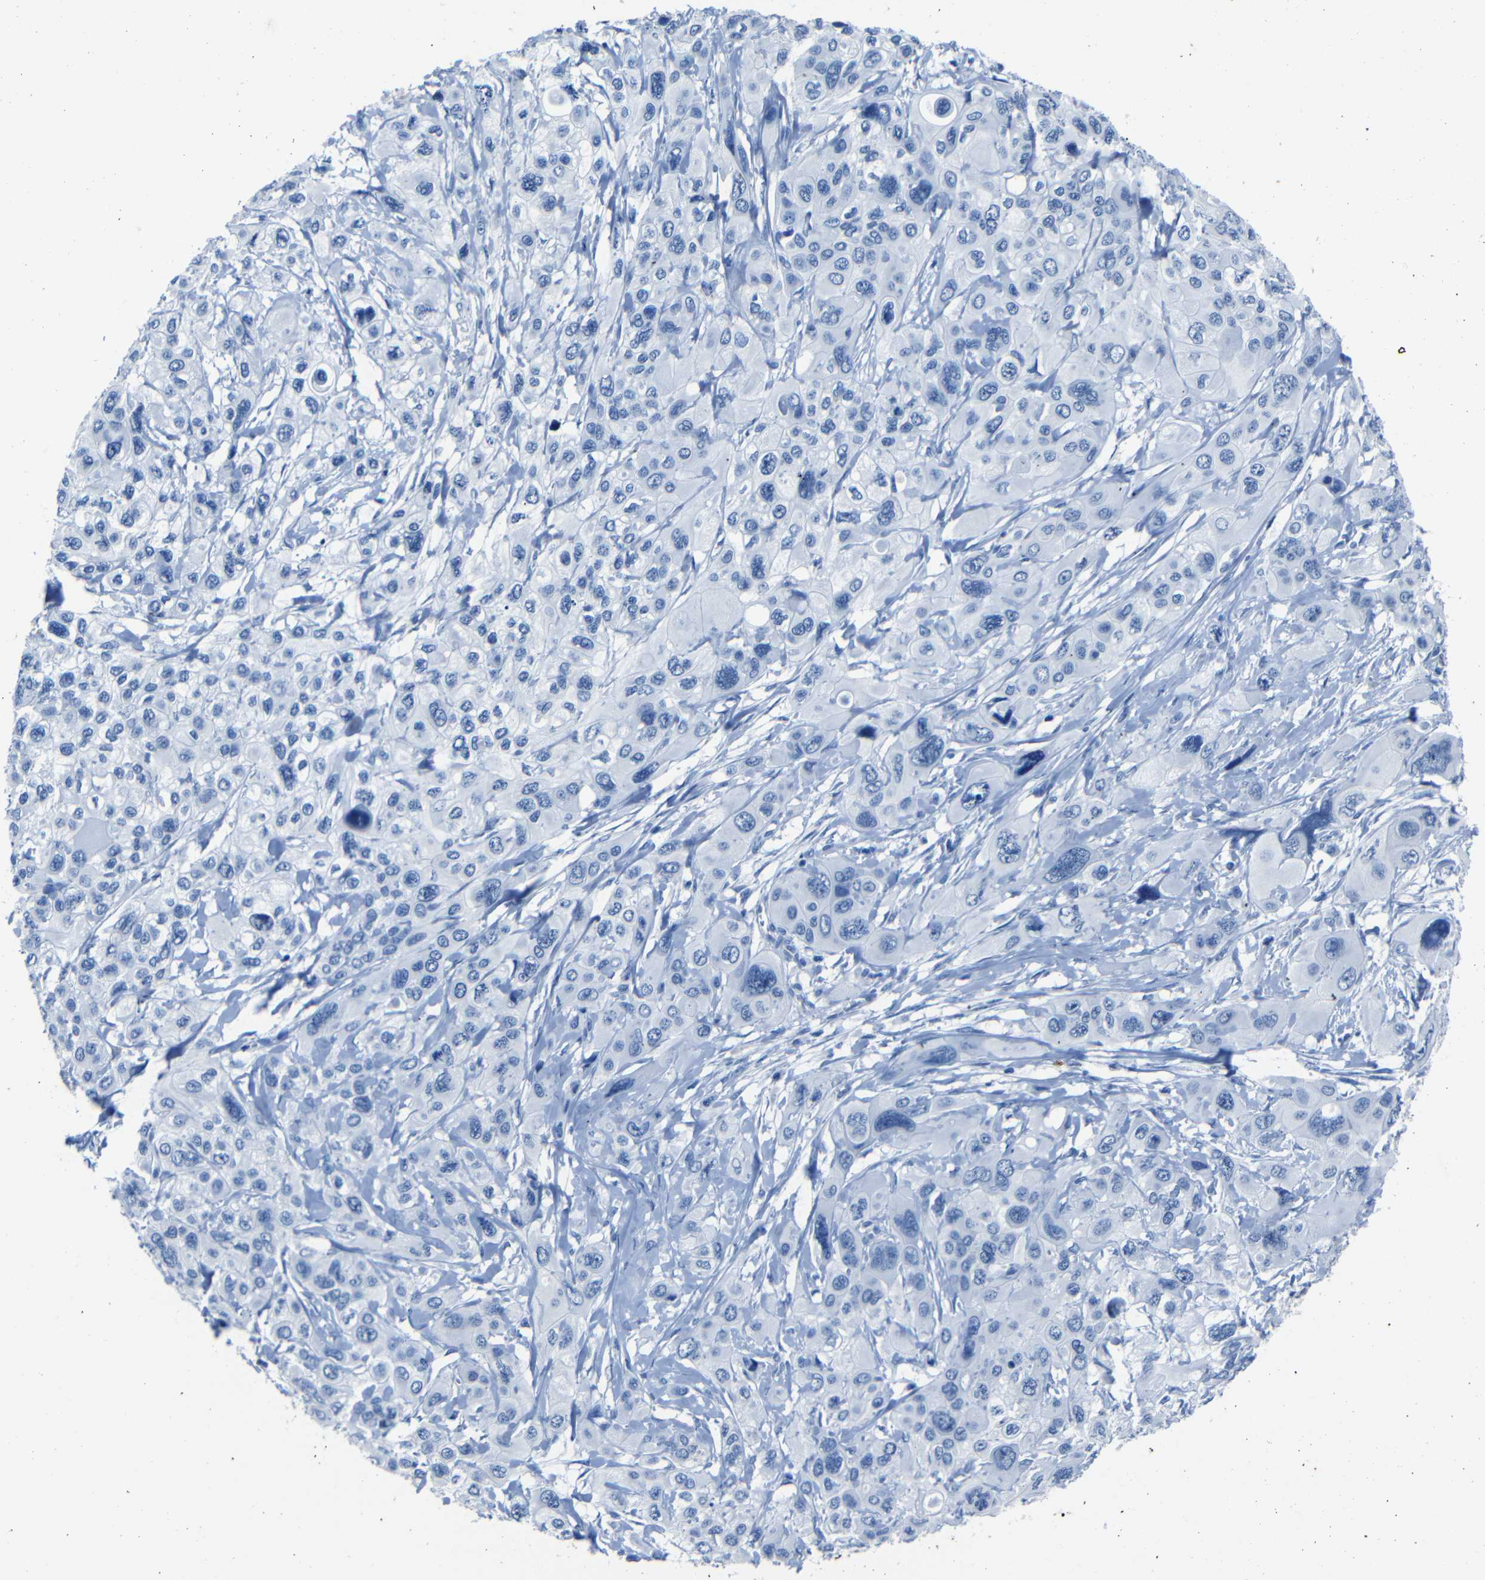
{"staining": {"intensity": "negative", "quantity": "none", "location": "none"}, "tissue": "pancreatic cancer", "cell_type": "Tumor cells", "image_type": "cancer", "snomed": [{"axis": "morphology", "description": "Adenocarcinoma, NOS"}, {"axis": "topography", "description": "Pancreas"}], "caption": "Immunohistochemical staining of human pancreatic cancer reveals no significant positivity in tumor cells.", "gene": "CLDN11", "patient": {"sex": "male", "age": 73}}